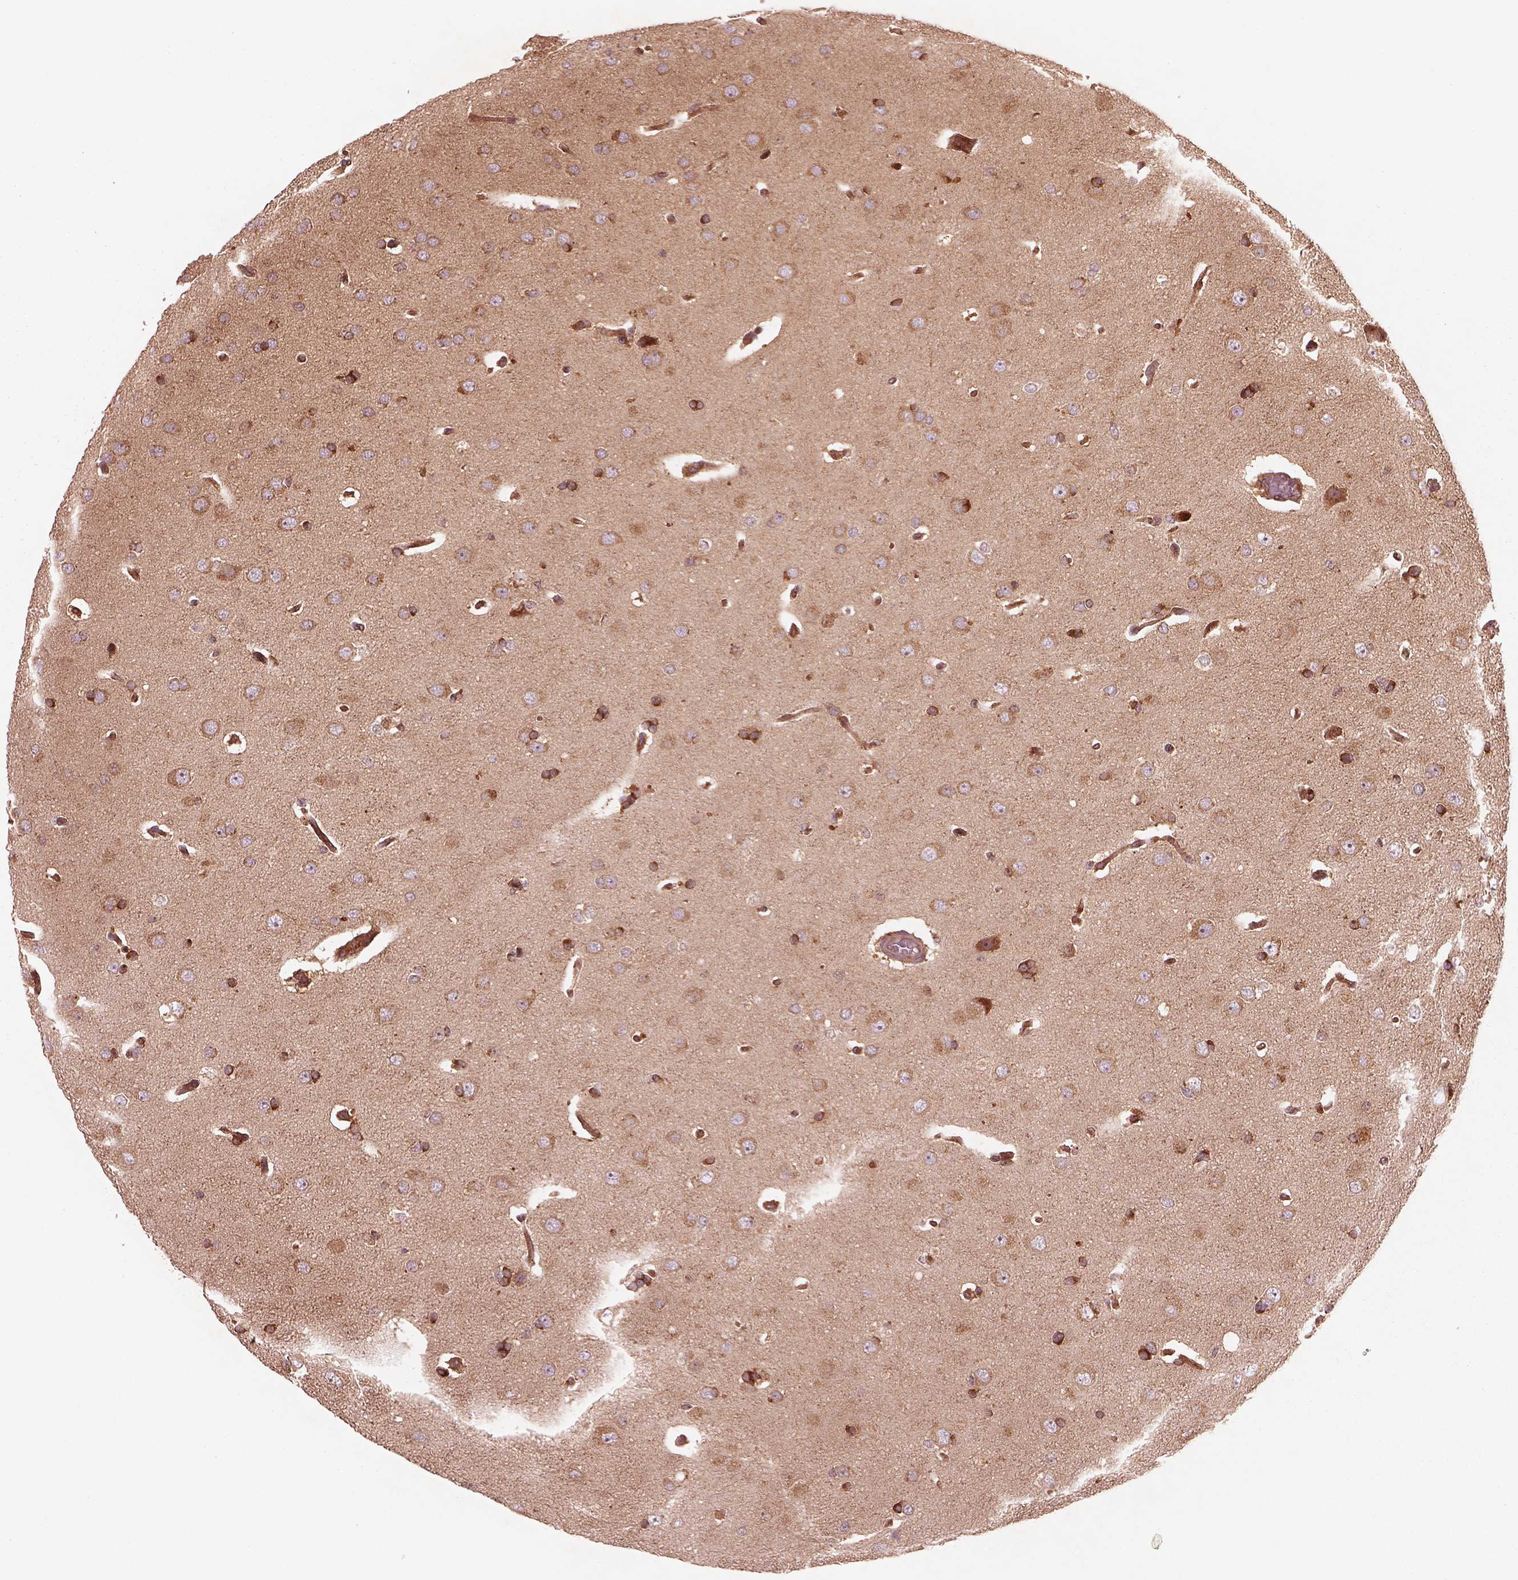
{"staining": {"intensity": "weak", "quantity": ">75%", "location": "cytoplasmic/membranous"}, "tissue": "glioma", "cell_type": "Tumor cells", "image_type": "cancer", "snomed": [{"axis": "morphology", "description": "Glioma, malignant, Low grade"}, {"axis": "topography", "description": "Brain"}], "caption": "Immunohistochemical staining of glioma reveals weak cytoplasmic/membranous protein staining in approximately >75% of tumor cells.", "gene": "WASHC2A", "patient": {"sex": "female", "age": 54}}